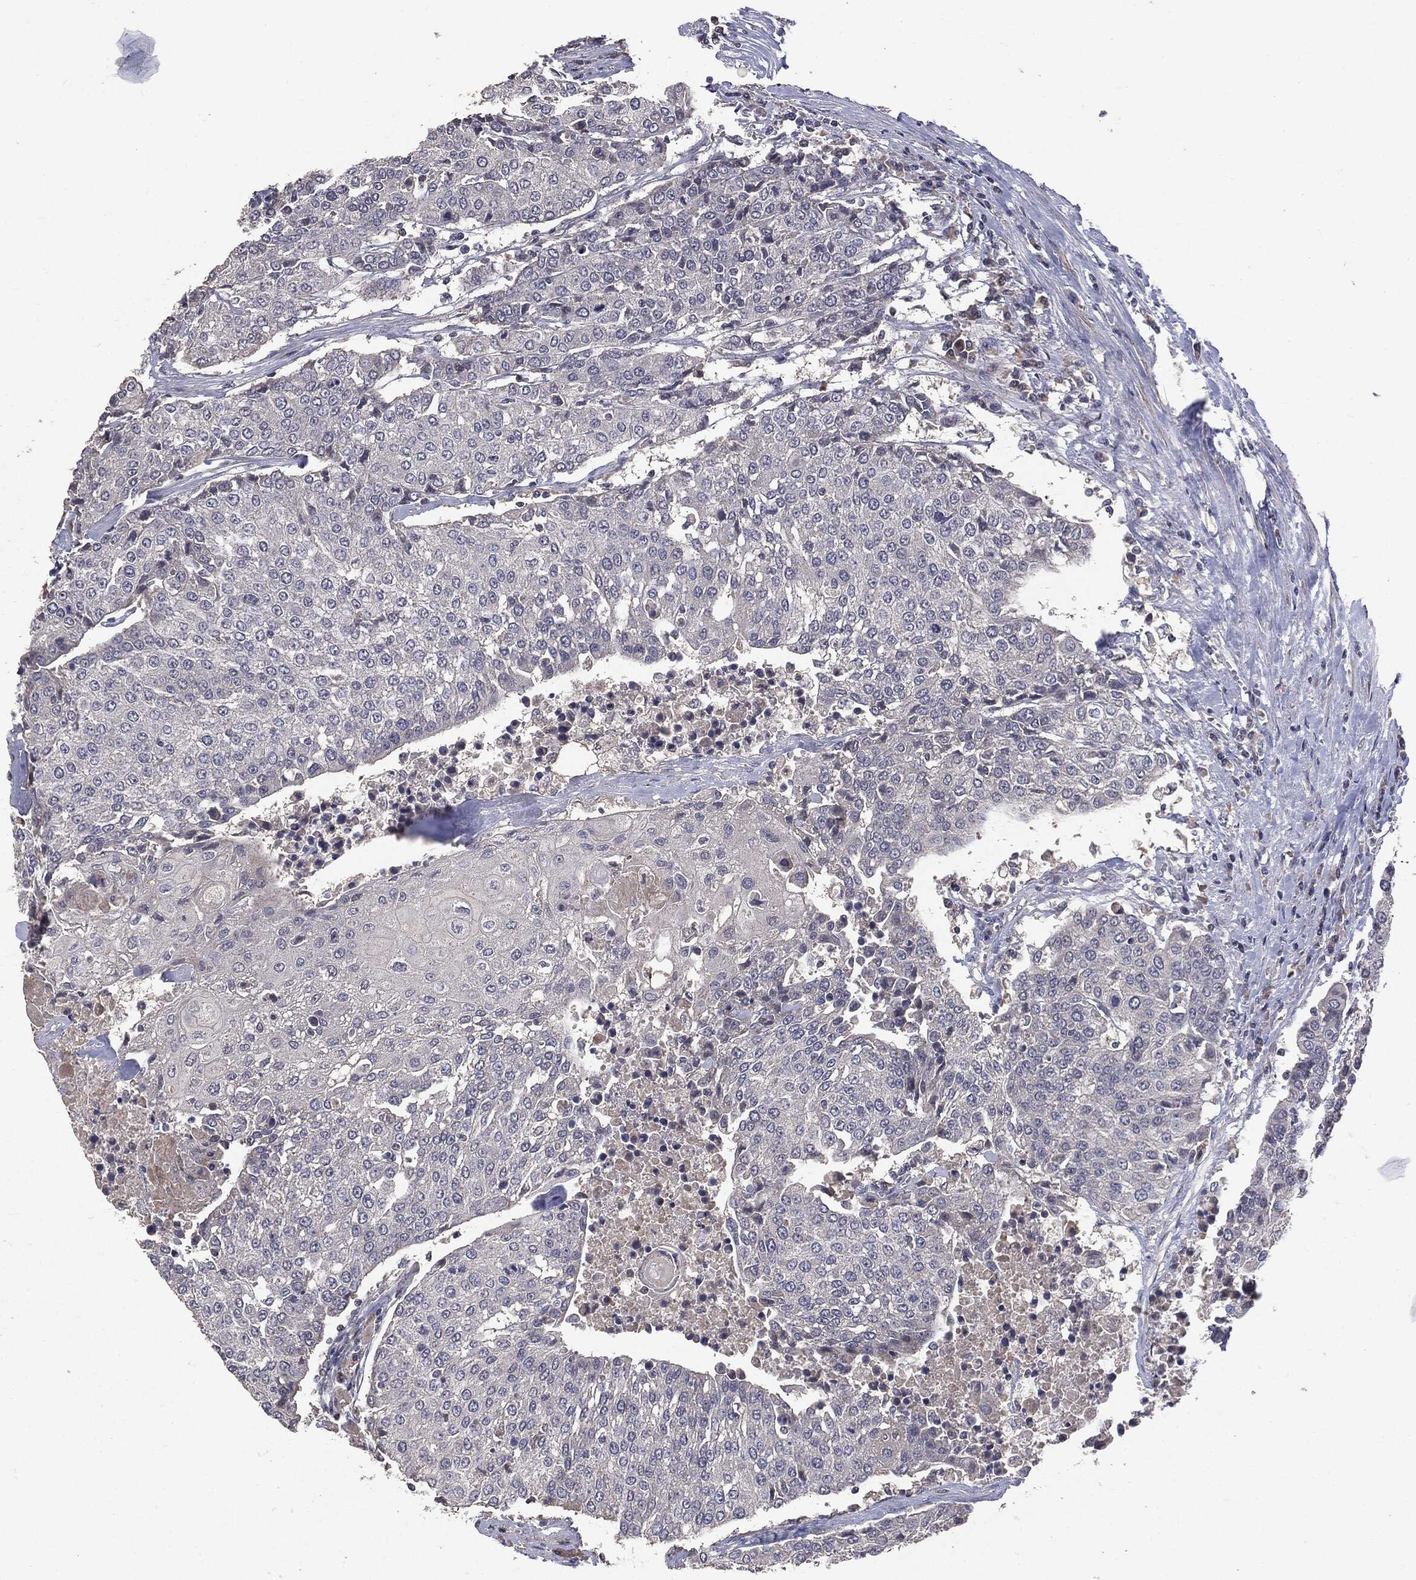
{"staining": {"intensity": "negative", "quantity": "none", "location": "none"}, "tissue": "urothelial cancer", "cell_type": "Tumor cells", "image_type": "cancer", "snomed": [{"axis": "morphology", "description": "Urothelial carcinoma, High grade"}, {"axis": "topography", "description": "Urinary bladder"}], "caption": "The photomicrograph reveals no staining of tumor cells in urothelial cancer. (DAB immunohistochemistry visualized using brightfield microscopy, high magnification).", "gene": "MTOR", "patient": {"sex": "female", "age": 85}}